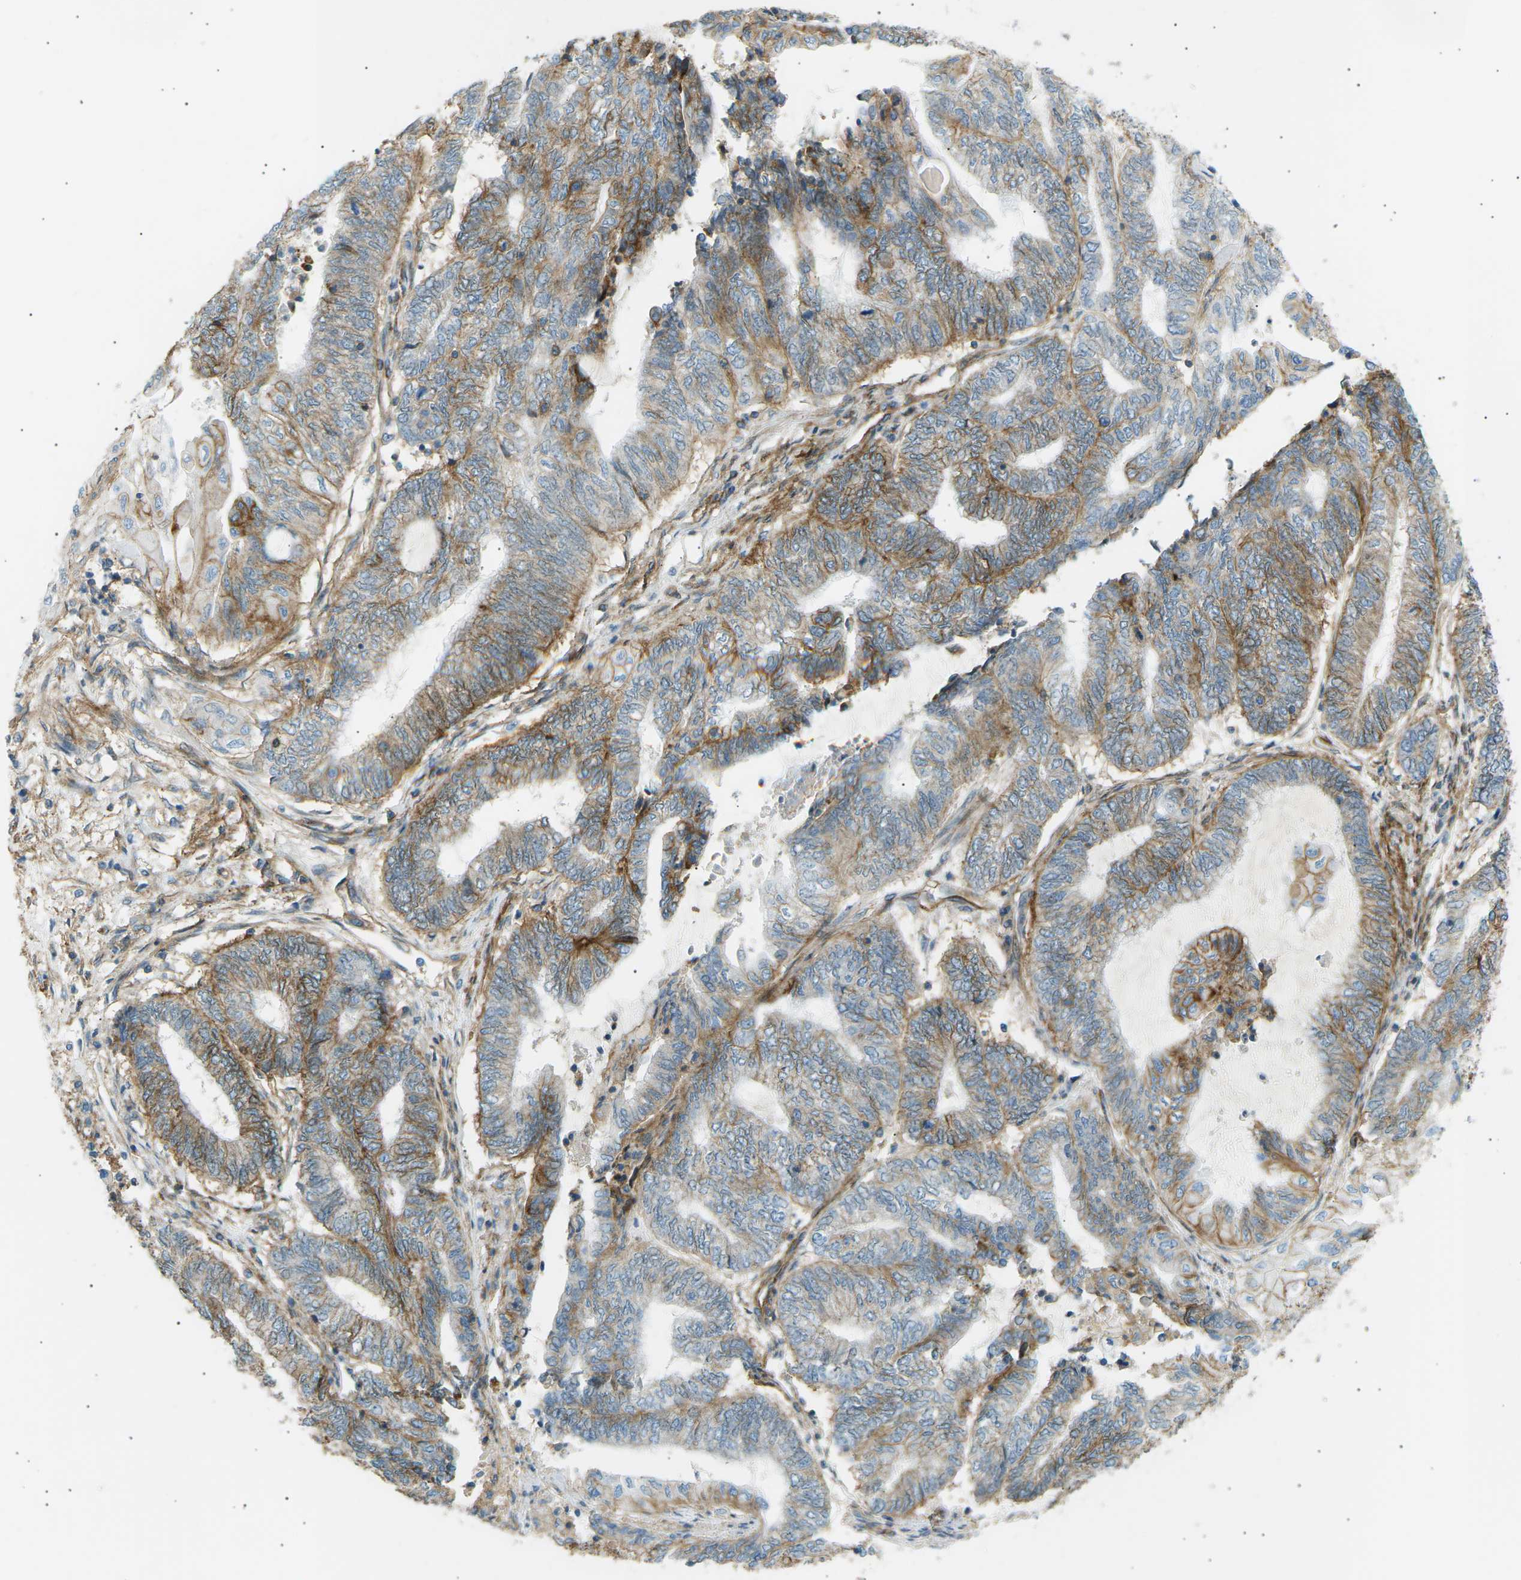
{"staining": {"intensity": "strong", "quantity": "25%-75%", "location": "cytoplasmic/membranous"}, "tissue": "endometrial cancer", "cell_type": "Tumor cells", "image_type": "cancer", "snomed": [{"axis": "morphology", "description": "Adenocarcinoma, NOS"}, {"axis": "topography", "description": "Uterus"}, {"axis": "topography", "description": "Endometrium"}], "caption": "Human endometrial cancer (adenocarcinoma) stained for a protein (brown) exhibits strong cytoplasmic/membranous positive staining in about 25%-75% of tumor cells.", "gene": "ATP2B4", "patient": {"sex": "female", "age": 70}}